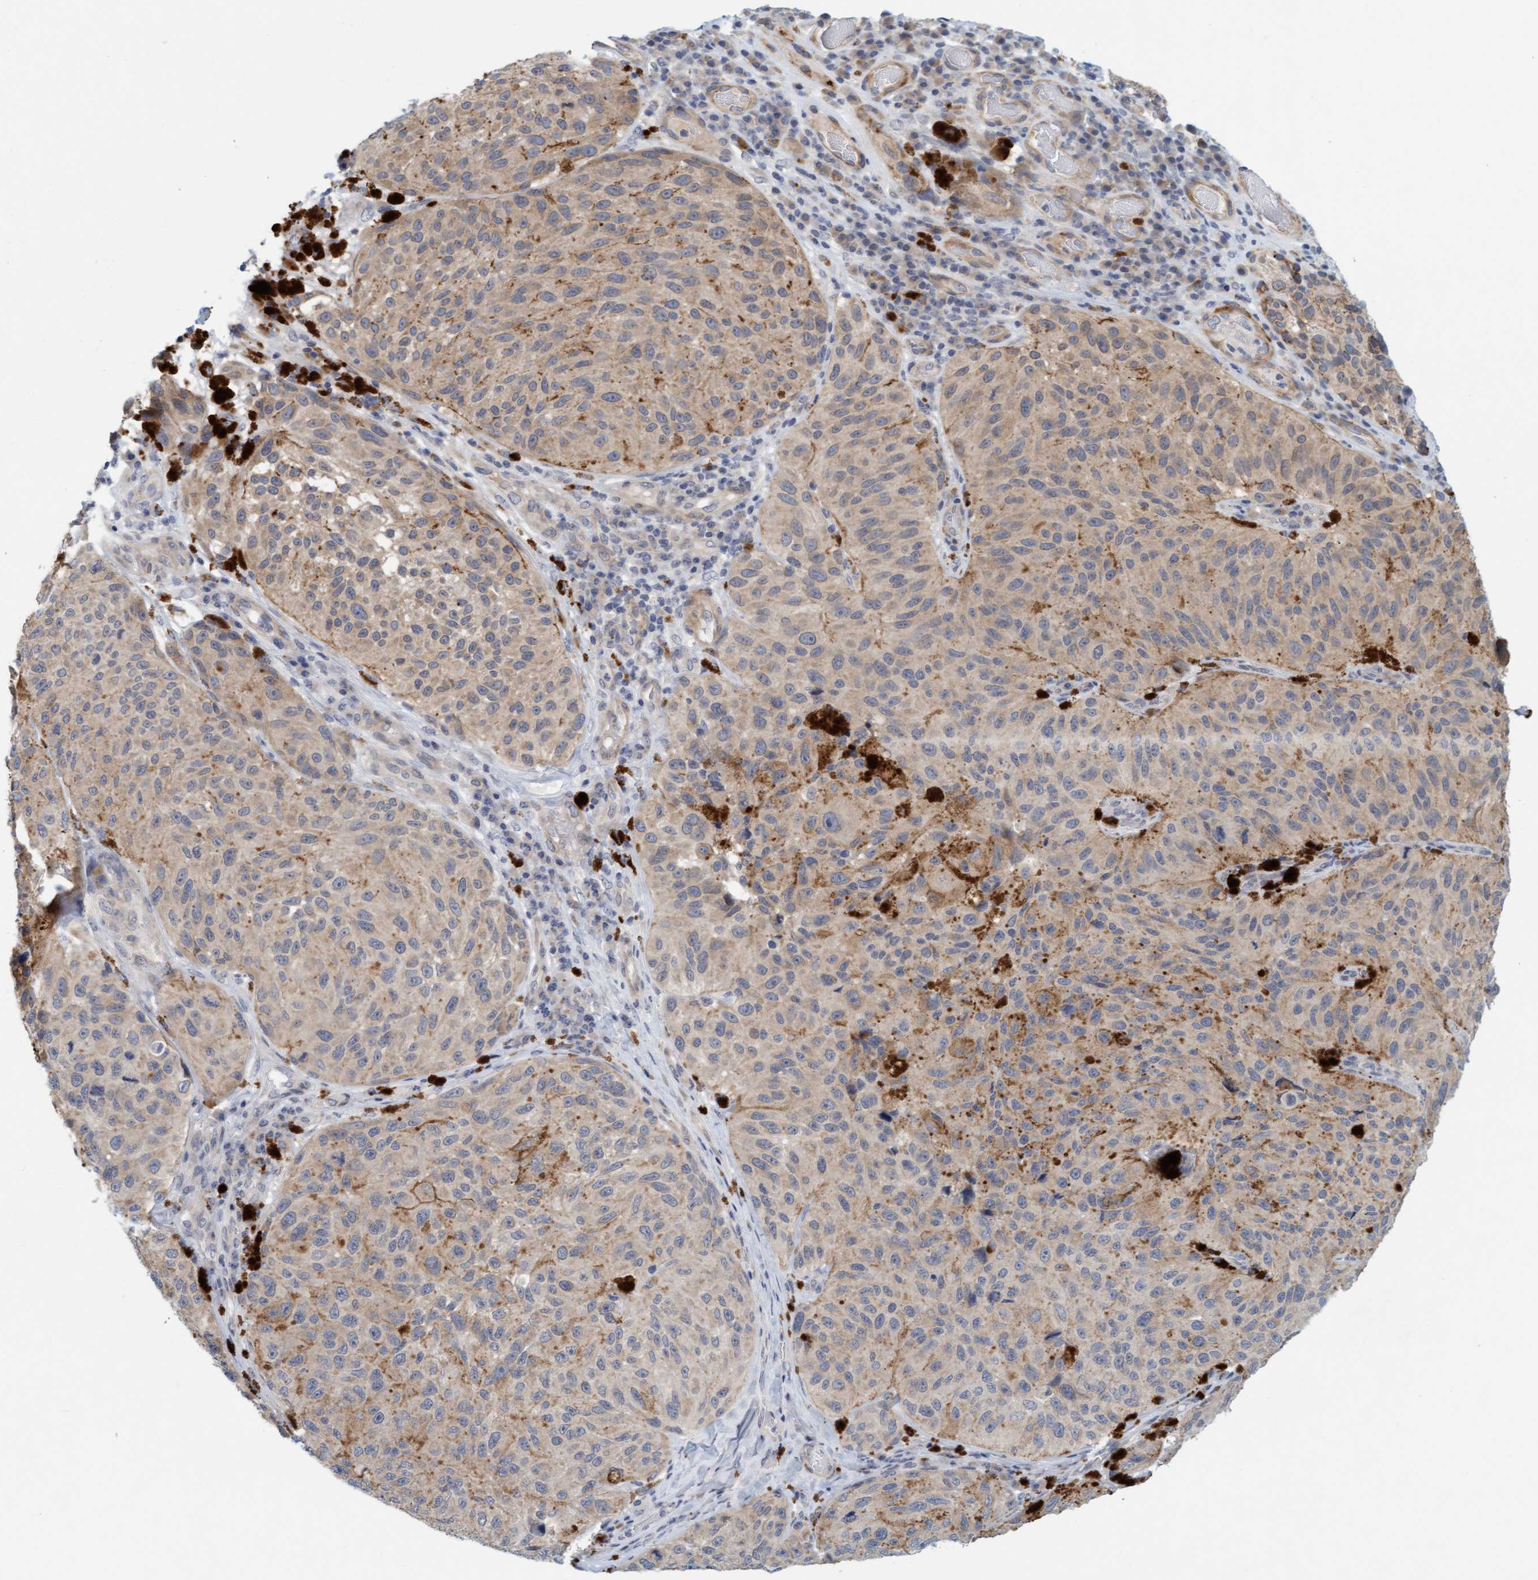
{"staining": {"intensity": "weak", "quantity": "25%-75%", "location": "cytoplasmic/membranous"}, "tissue": "melanoma", "cell_type": "Tumor cells", "image_type": "cancer", "snomed": [{"axis": "morphology", "description": "Malignant melanoma, NOS"}, {"axis": "topography", "description": "Skin"}], "caption": "Protein staining of malignant melanoma tissue reveals weak cytoplasmic/membranous positivity in about 25%-75% of tumor cells.", "gene": "TSTD2", "patient": {"sex": "female", "age": 73}}